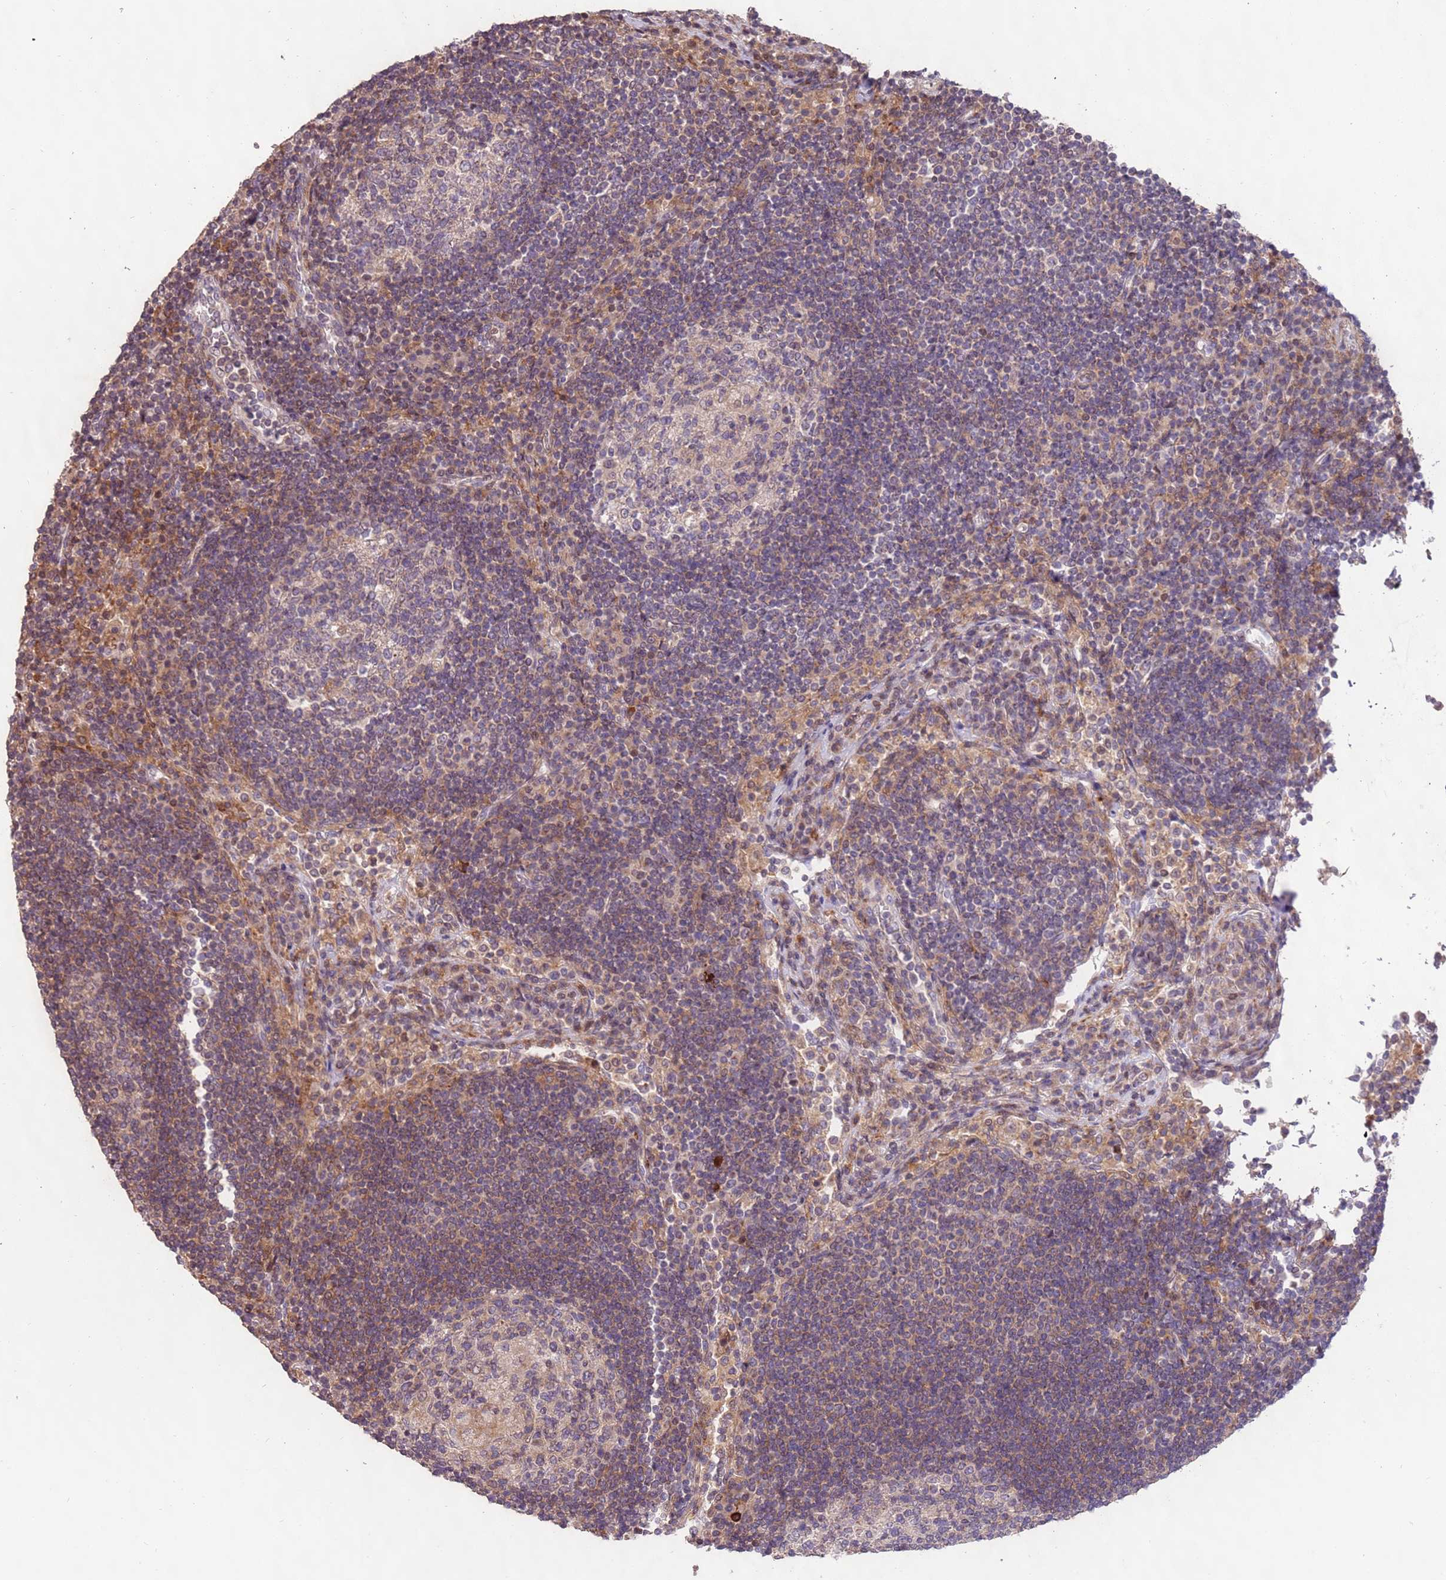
{"staining": {"intensity": "weak", "quantity": "<25%", "location": "cytoplasmic/membranous,nuclear"}, "tissue": "lymph node", "cell_type": "Germinal center cells", "image_type": "normal", "snomed": [{"axis": "morphology", "description": "Normal tissue, NOS"}, {"axis": "topography", "description": "Lymph node"}], "caption": "Immunohistochemical staining of normal lymph node demonstrates no significant positivity in germinal center cells. (Brightfield microscopy of DAB immunohistochemistry at high magnification).", "gene": "SLC16A4", "patient": {"sex": "female", "age": 53}}